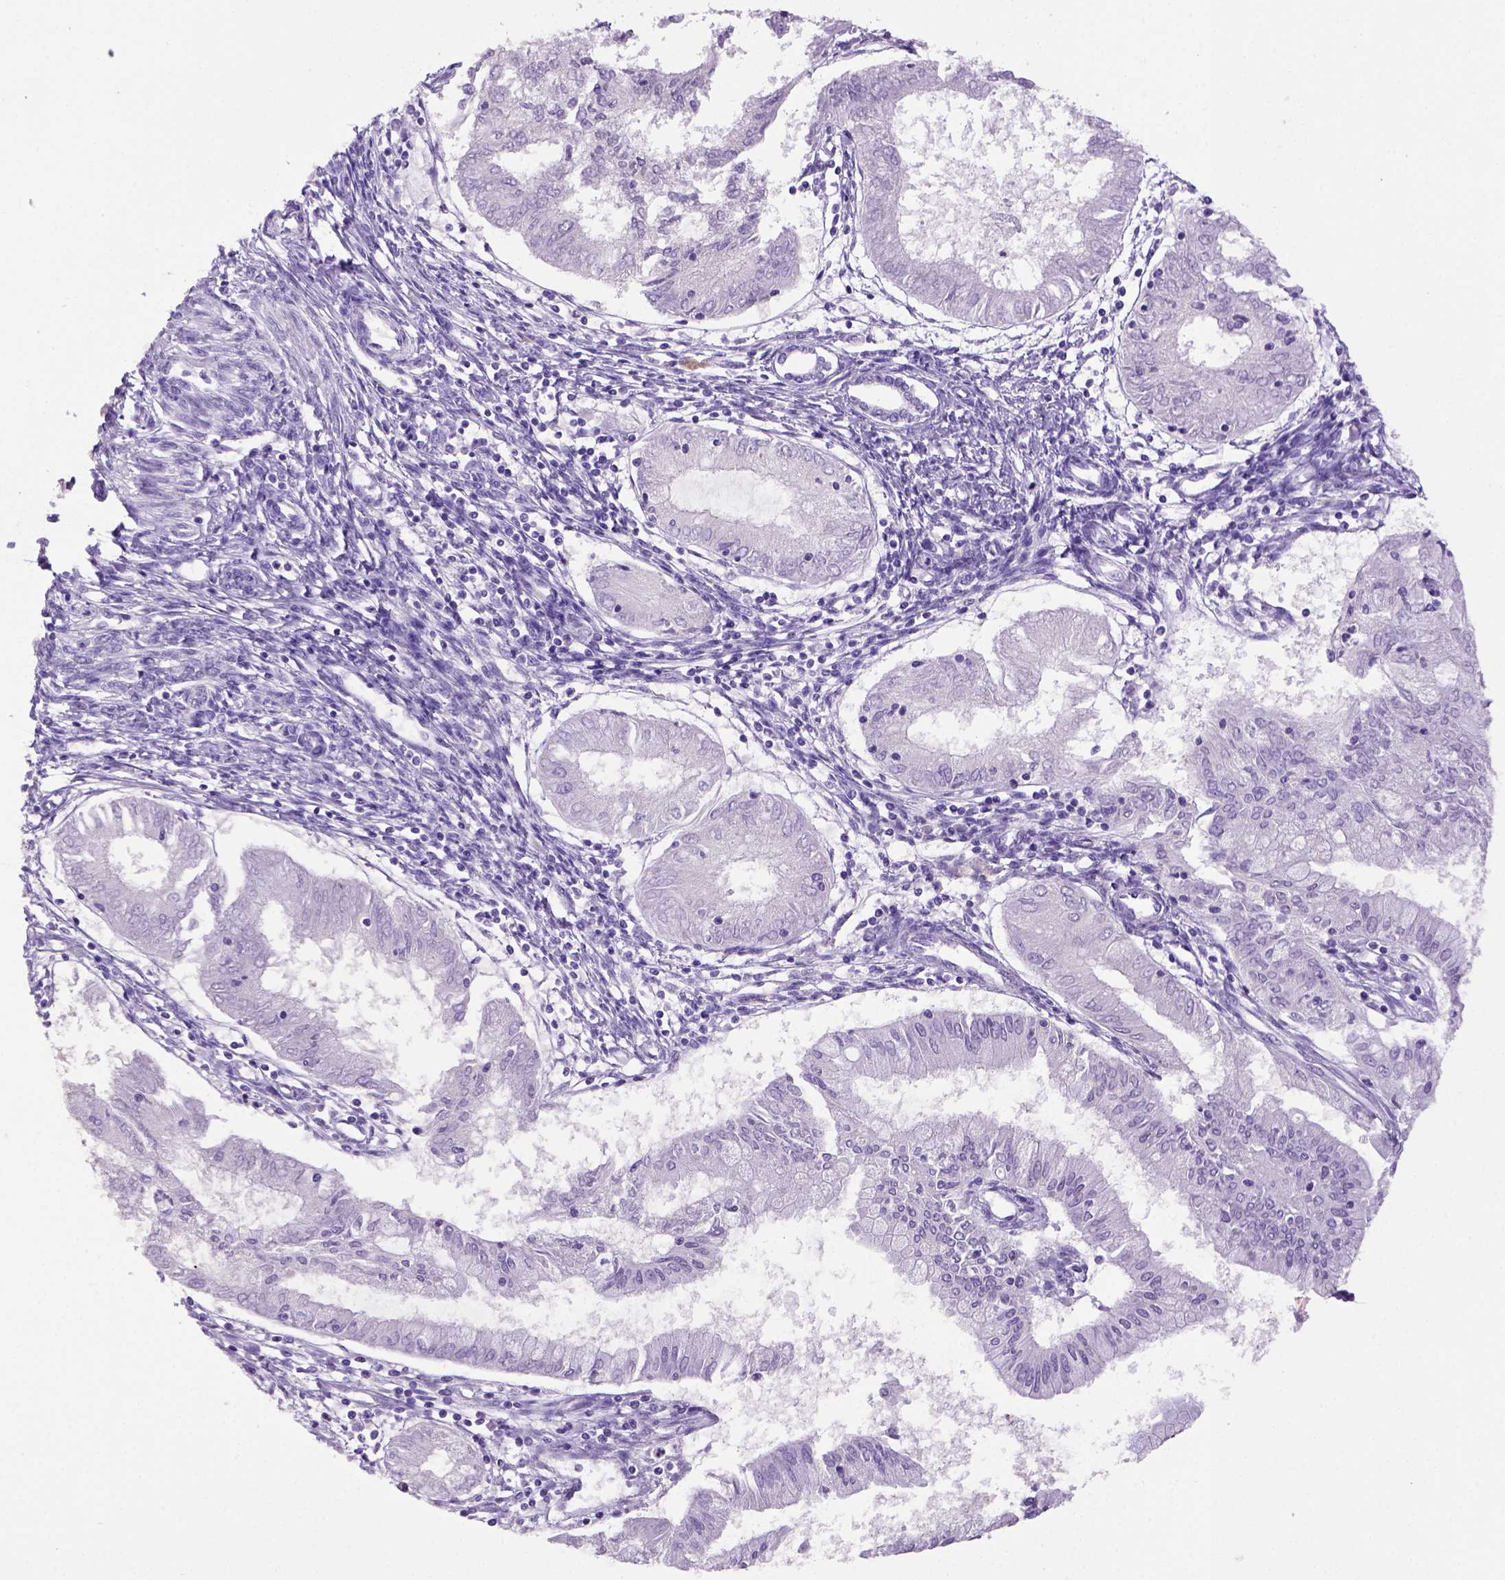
{"staining": {"intensity": "negative", "quantity": "none", "location": "none"}, "tissue": "endometrial cancer", "cell_type": "Tumor cells", "image_type": "cancer", "snomed": [{"axis": "morphology", "description": "Adenocarcinoma, NOS"}, {"axis": "topography", "description": "Endometrium"}], "caption": "Tumor cells show no significant positivity in adenocarcinoma (endometrial).", "gene": "ITIH4", "patient": {"sex": "female", "age": 68}}